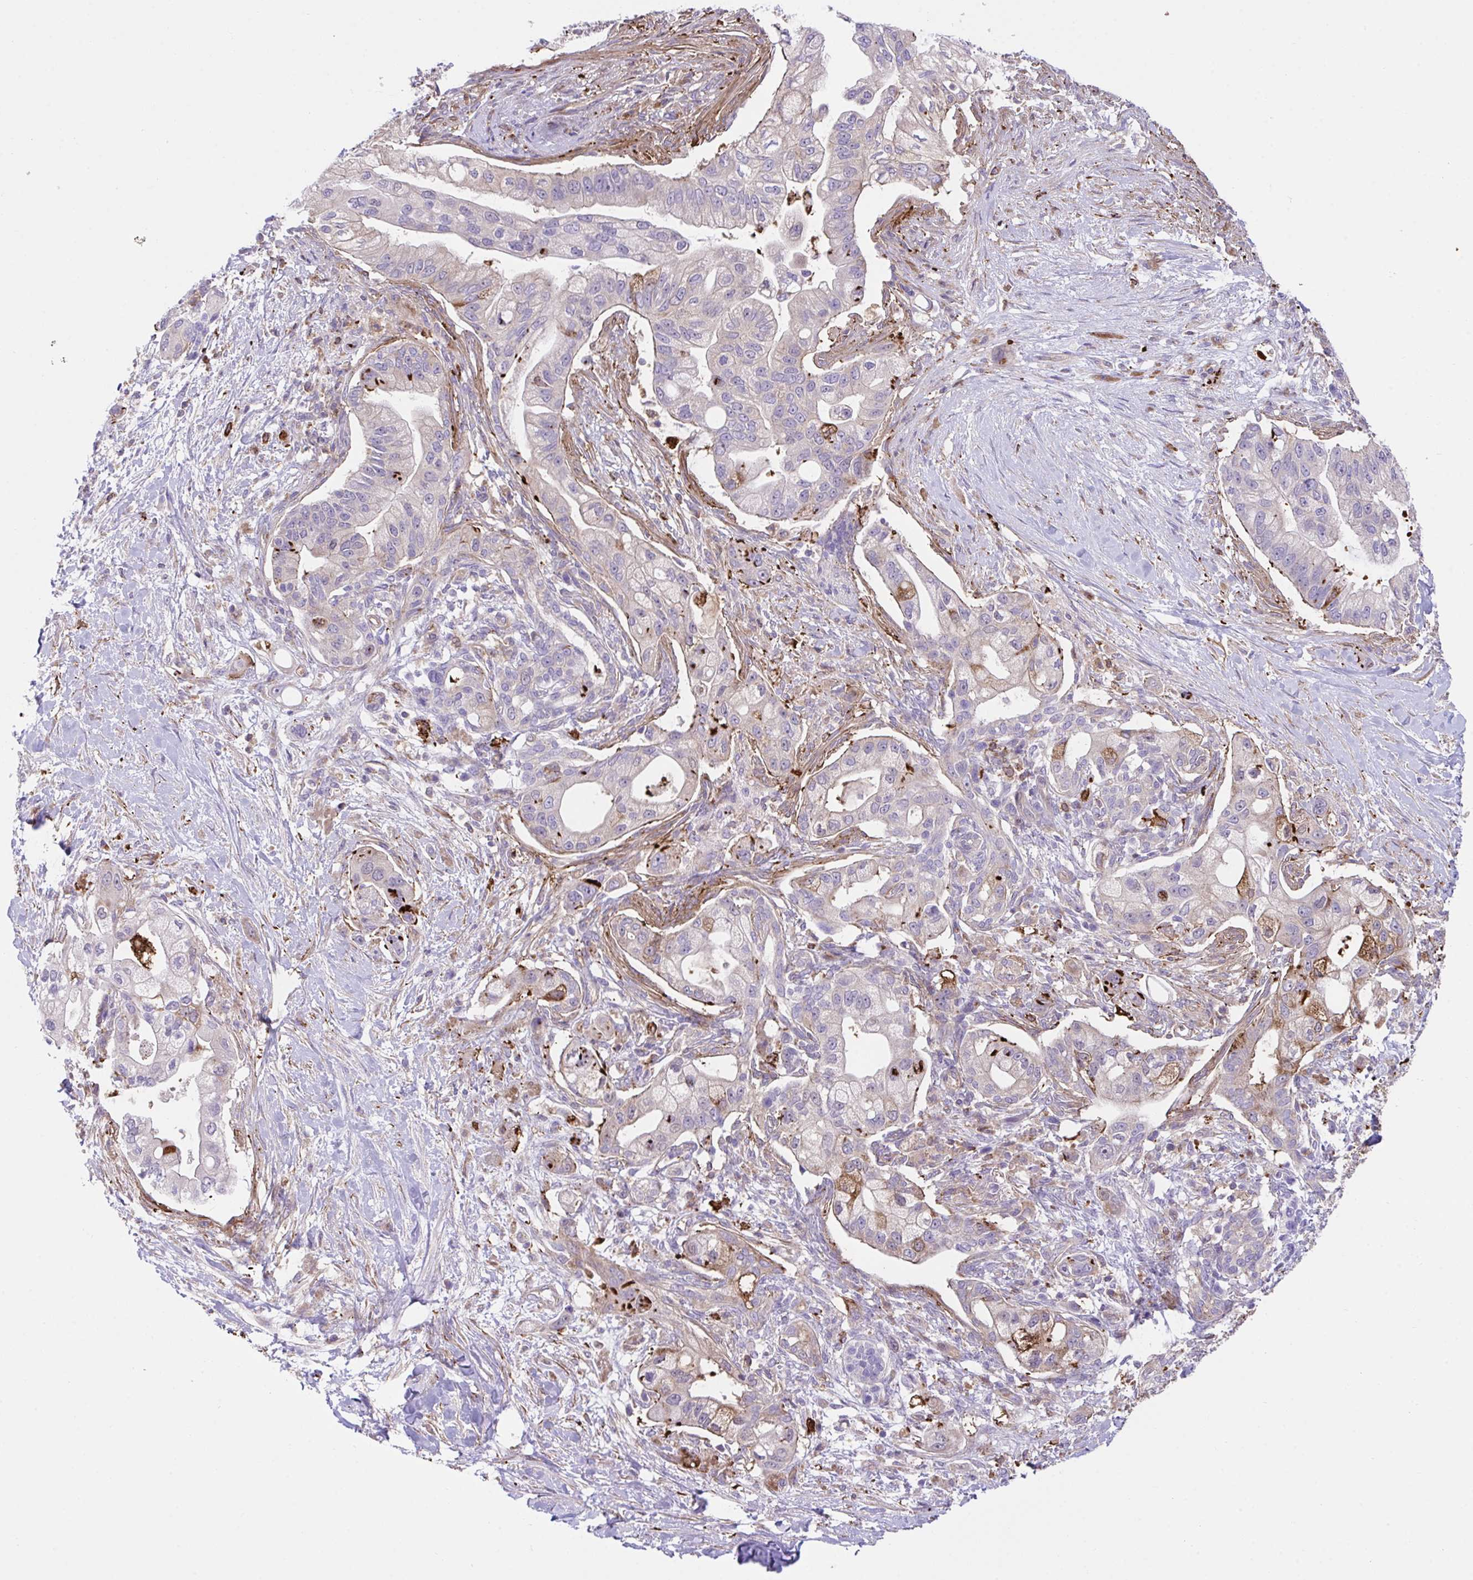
{"staining": {"intensity": "moderate", "quantity": "<25%", "location": "cytoplasmic/membranous"}, "tissue": "pancreatic cancer", "cell_type": "Tumor cells", "image_type": "cancer", "snomed": [{"axis": "morphology", "description": "Adenocarcinoma, NOS"}, {"axis": "topography", "description": "Pancreas"}], "caption": "Protein expression analysis of adenocarcinoma (pancreatic) demonstrates moderate cytoplasmic/membranous expression in approximately <25% of tumor cells.", "gene": "PPIH", "patient": {"sex": "male", "age": 57}}